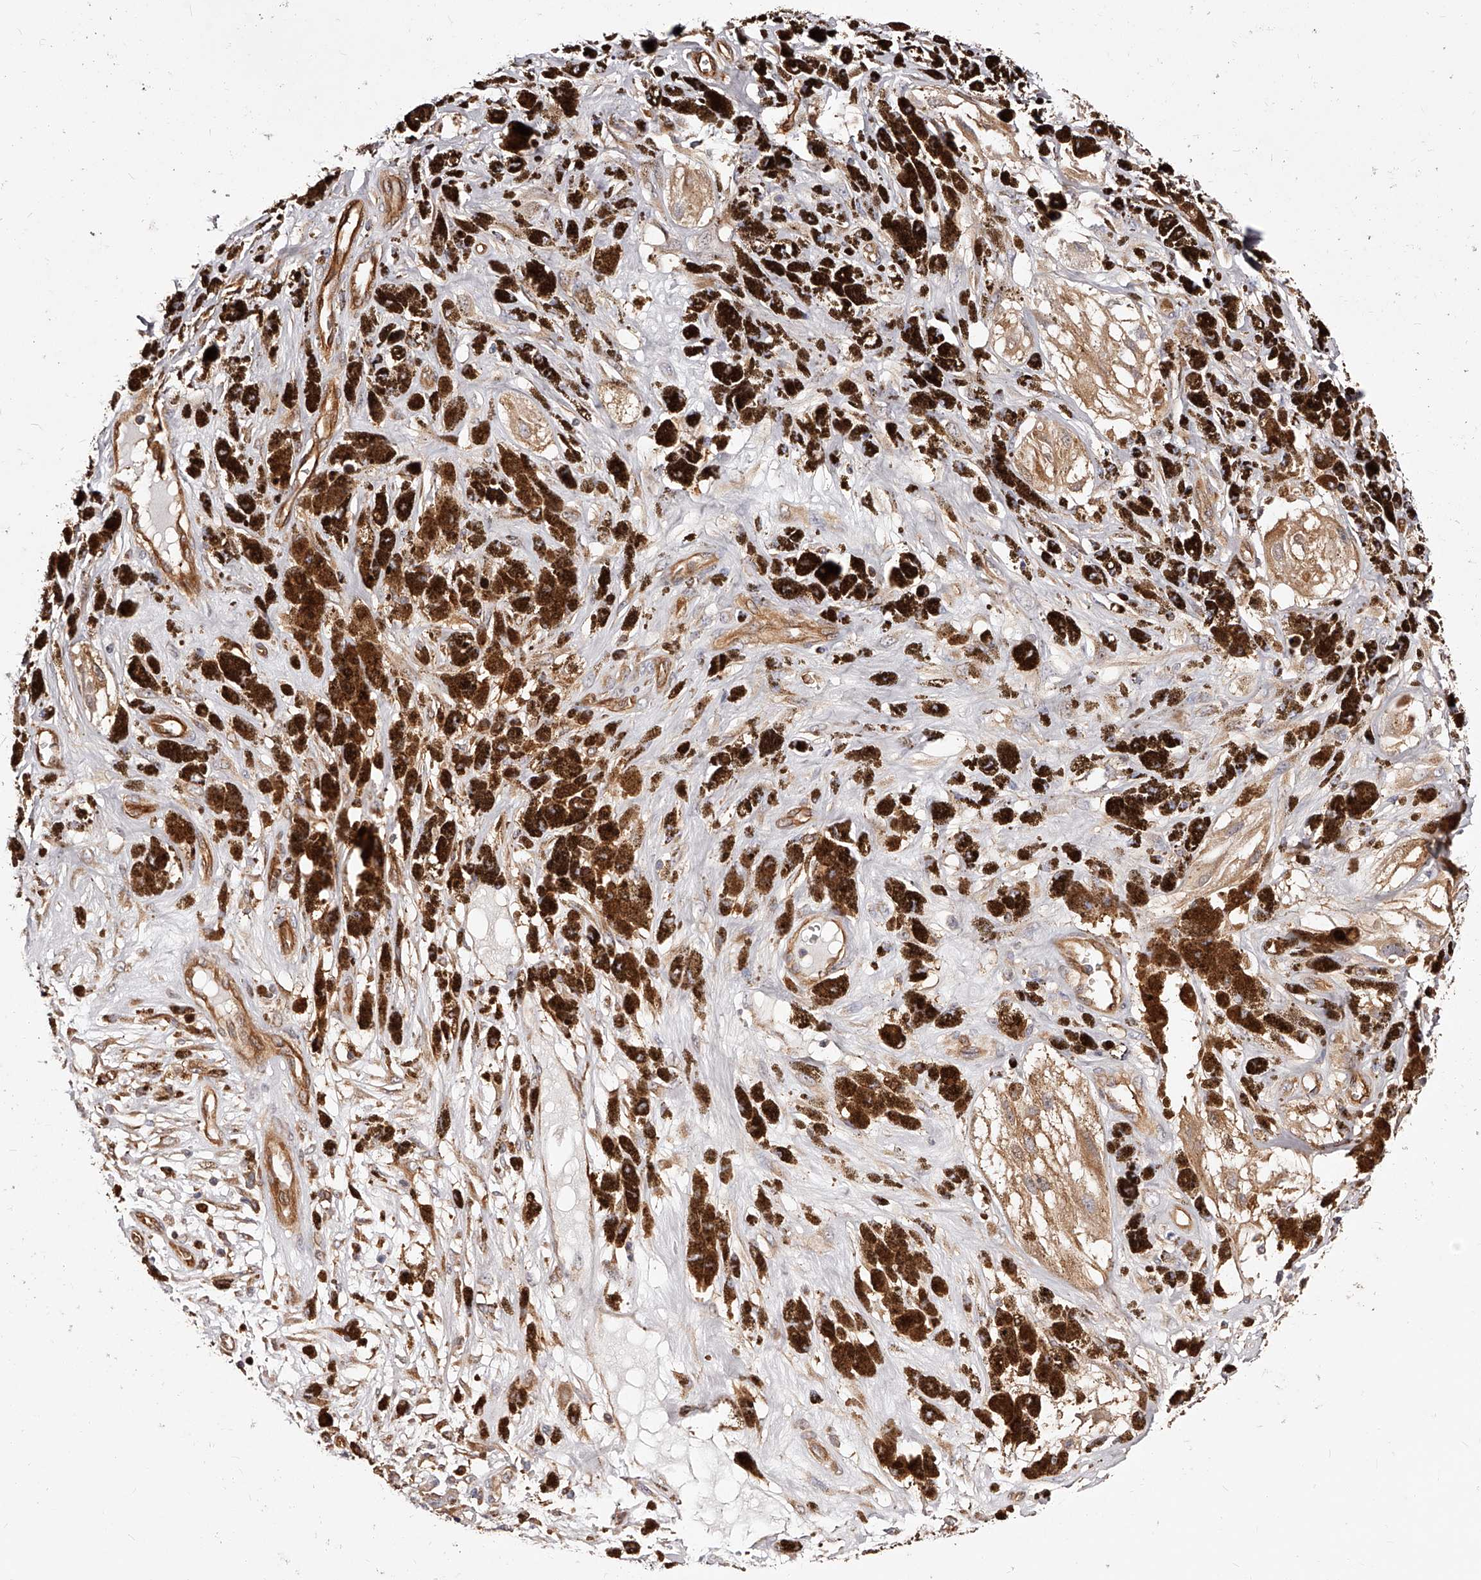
{"staining": {"intensity": "moderate", "quantity": ">75%", "location": "cytoplasmic/membranous"}, "tissue": "melanoma", "cell_type": "Tumor cells", "image_type": "cancer", "snomed": [{"axis": "morphology", "description": "Malignant melanoma, NOS"}, {"axis": "topography", "description": "Skin"}], "caption": "A brown stain highlights moderate cytoplasmic/membranous positivity of a protein in malignant melanoma tumor cells.", "gene": "LAP3", "patient": {"sex": "male", "age": 88}}